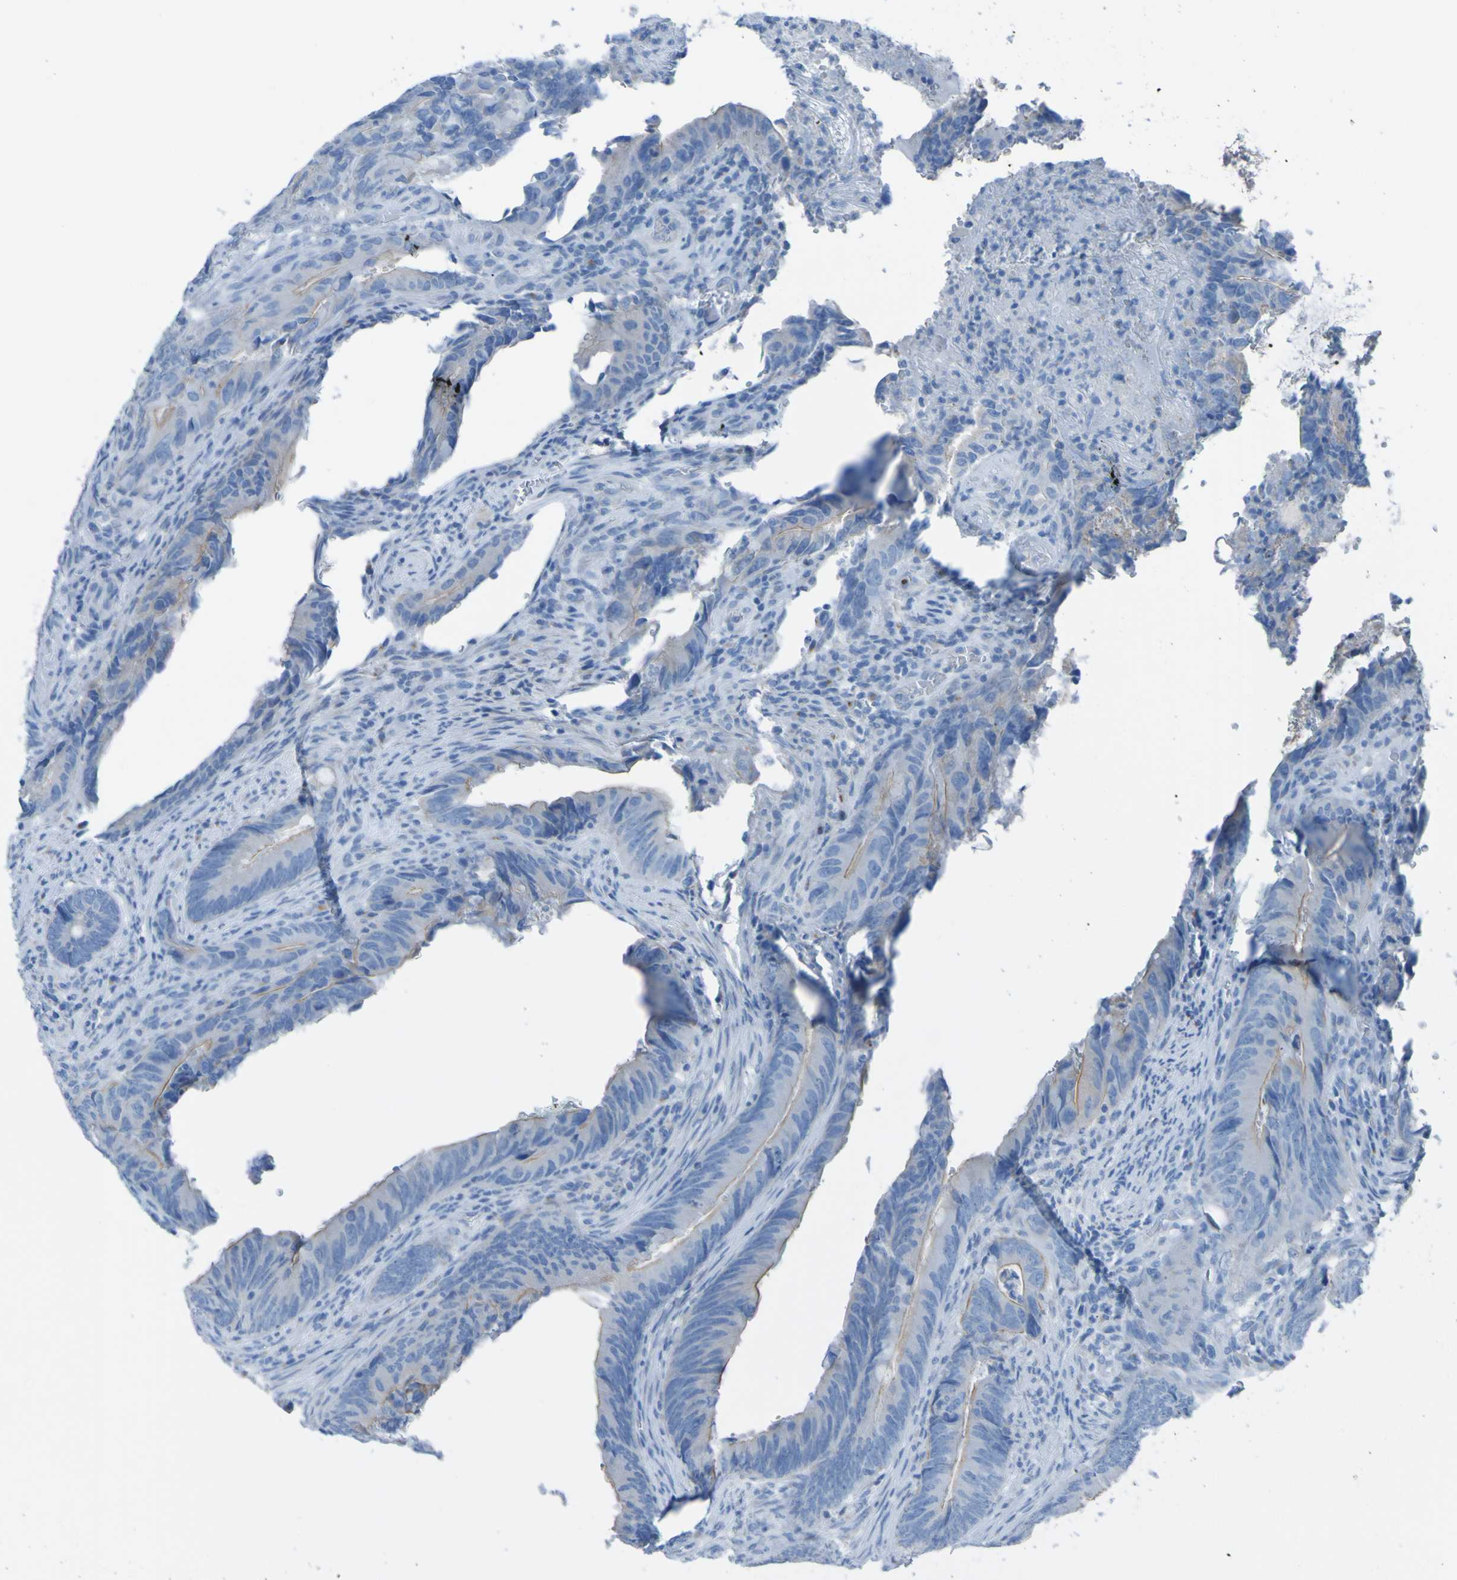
{"staining": {"intensity": "weak", "quantity": ">75%", "location": "cytoplasmic/membranous"}, "tissue": "colorectal cancer", "cell_type": "Tumor cells", "image_type": "cancer", "snomed": [{"axis": "morphology", "description": "Normal tissue, NOS"}, {"axis": "morphology", "description": "Adenocarcinoma, NOS"}, {"axis": "topography", "description": "Colon"}], "caption": "Colorectal cancer was stained to show a protein in brown. There is low levels of weak cytoplasmic/membranous positivity in about >75% of tumor cells.", "gene": "ACMSD", "patient": {"sex": "male", "age": 56}}